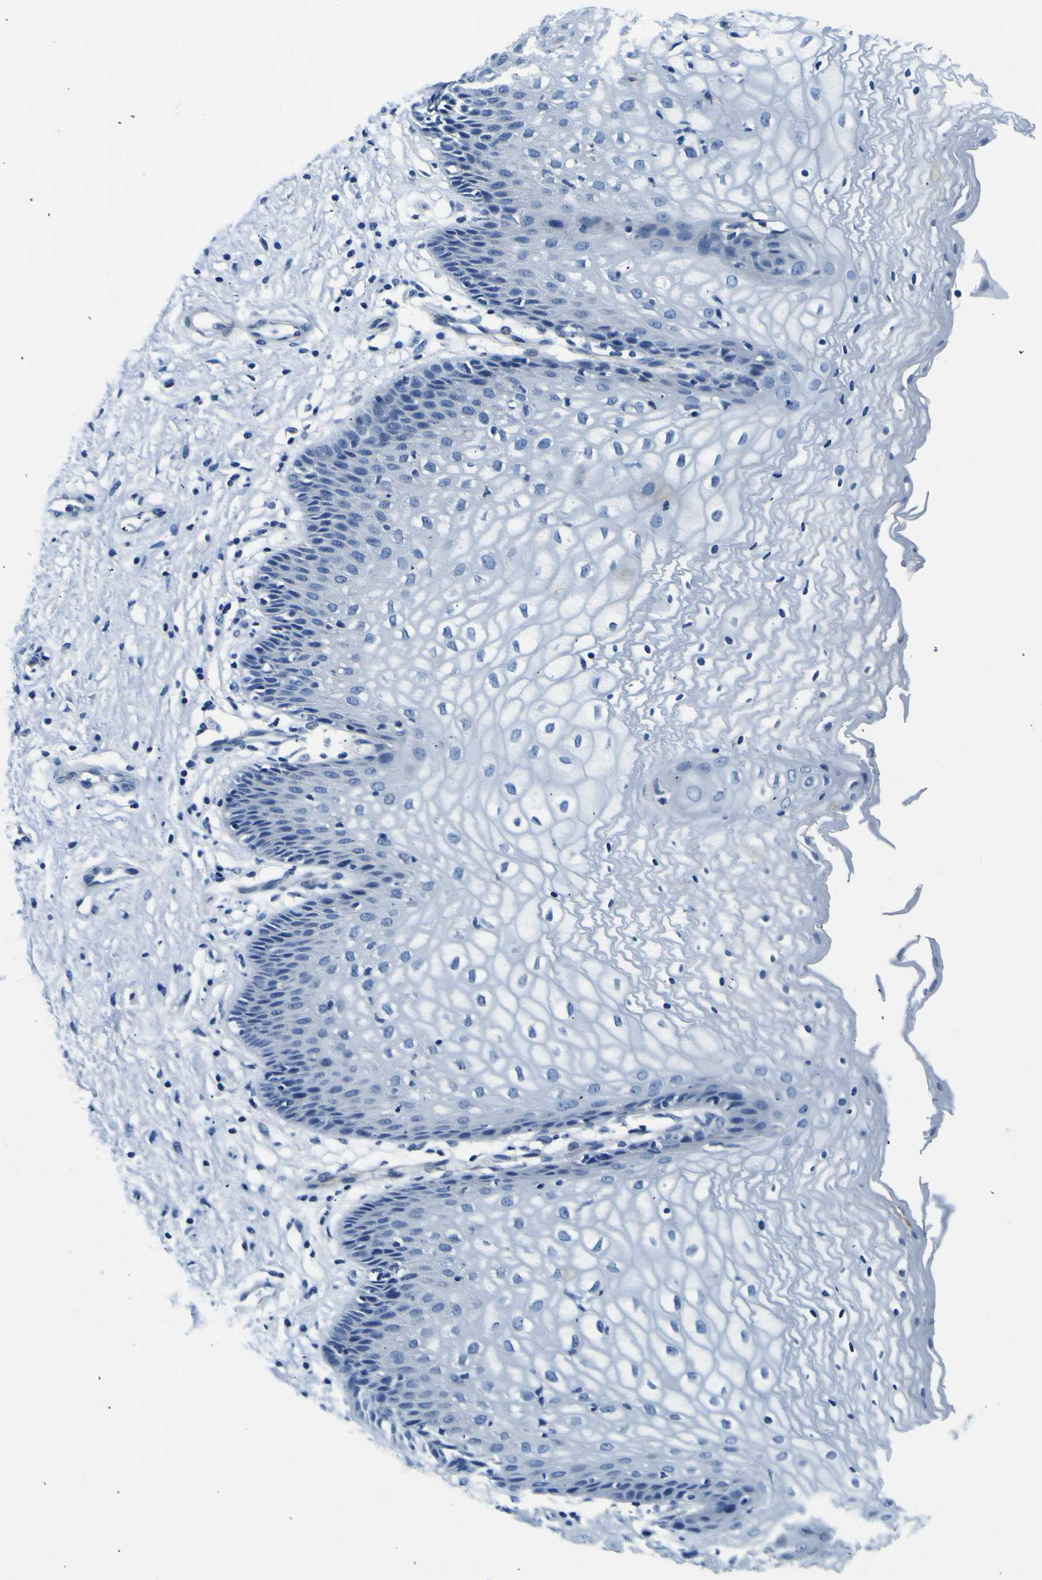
{"staining": {"intensity": "negative", "quantity": "none", "location": "none"}, "tissue": "vagina", "cell_type": "Squamous epithelial cells", "image_type": "normal", "snomed": [{"axis": "morphology", "description": "Normal tissue, NOS"}, {"axis": "topography", "description": "Vagina"}], "caption": "Squamous epithelial cells are negative for protein expression in unremarkable human vagina.", "gene": "ADGRA2", "patient": {"sex": "female", "age": 34}}